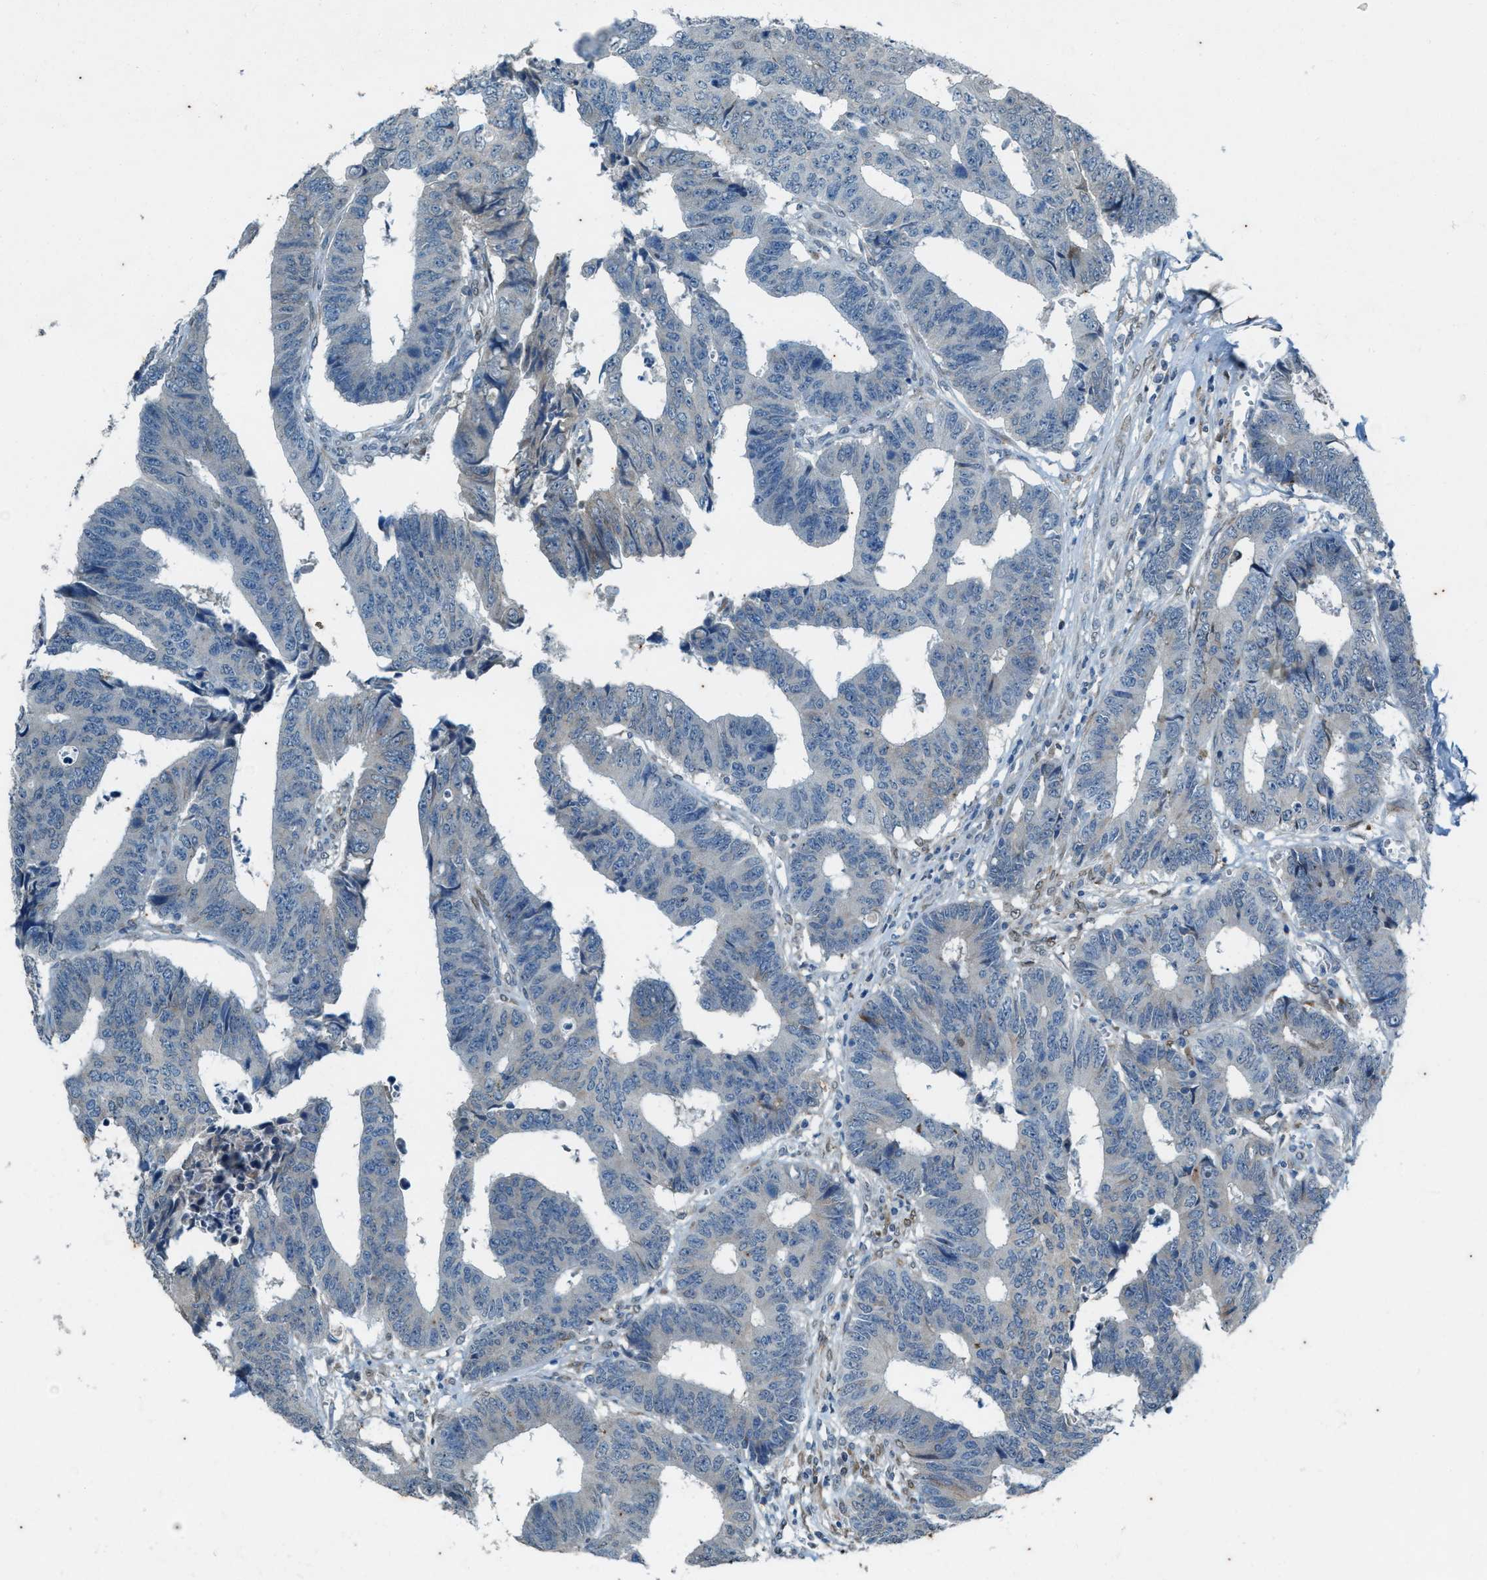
{"staining": {"intensity": "negative", "quantity": "none", "location": "none"}, "tissue": "colorectal cancer", "cell_type": "Tumor cells", "image_type": "cancer", "snomed": [{"axis": "morphology", "description": "Adenocarcinoma, NOS"}, {"axis": "topography", "description": "Rectum"}], "caption": "Immunohistochemistry micrograph of neoplastic tissue: colorectal adenocarcinoma stained with DAB (3,3'-diaminobenzidine) demonstrates no significant protein expression in tumor cells. The staining was performed using DAB (3,3'-diaminobenzidine) to visualize the protein expression in brown, while the nuclei were stained in blue with hematoxylin (Magnification: 20x).", "gene": "CHPF2", "patient": {"sex": "male", "age": 84}}